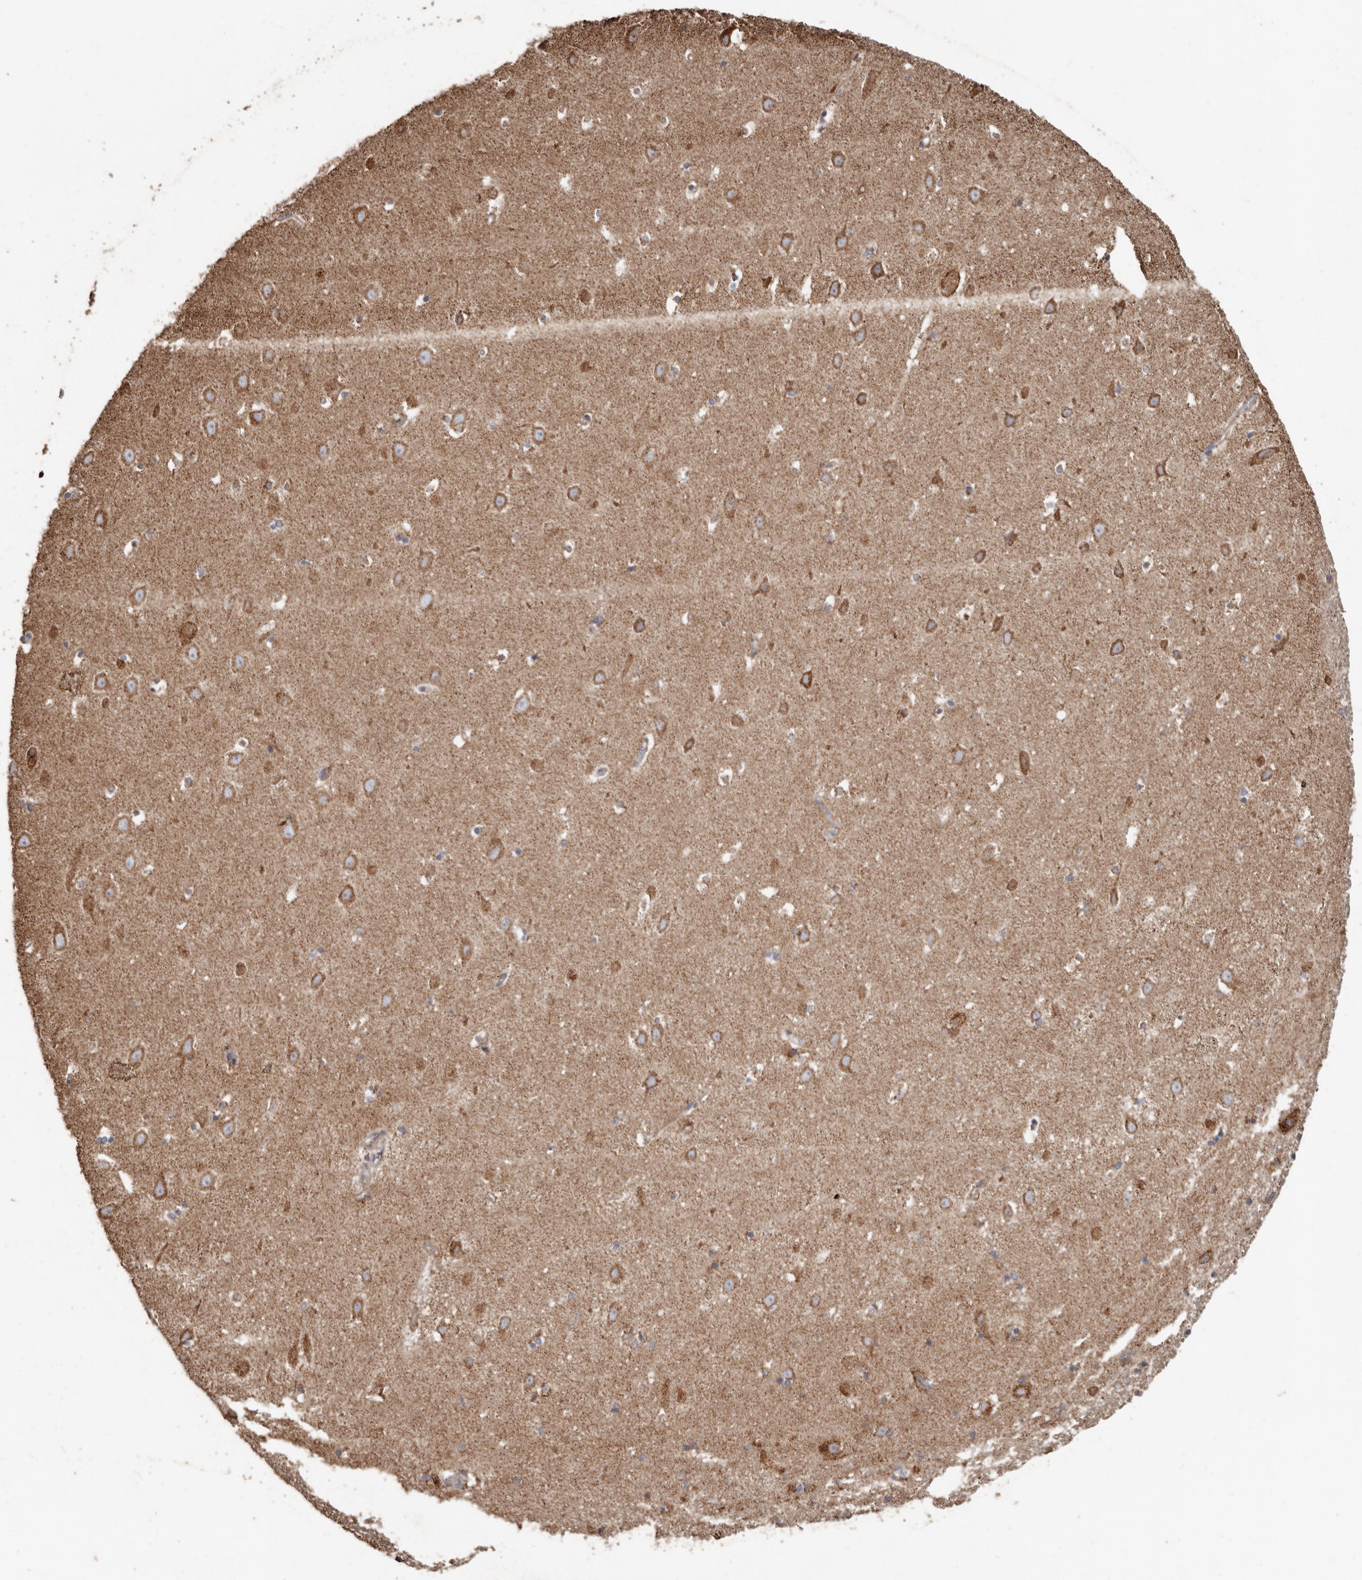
{"staining": {"intensity": "moderate", "quantity": "<25%", "location": "cytoplasmic/membranous"}, "tissue": "hippocampus", "cell_type": "Glial cells", "image_type": "normal", "snomed": [{"axis": "morphology", "description": "Normal tissue, NOS"}, {"axis": "topography", "description": "Hippocampus"}], "caption": "A photomicrograph of hippocampus stained for a protein exhibits moderate cytoplasmic/membranous brown staining in glial cells. The staining is performed using DAB brown chromogen to label protein expression. The nuclei are counter-stained blue using hematoxylin.", "gene": "OSGIN2", "patient": {"sex": "female", "age": 64}}